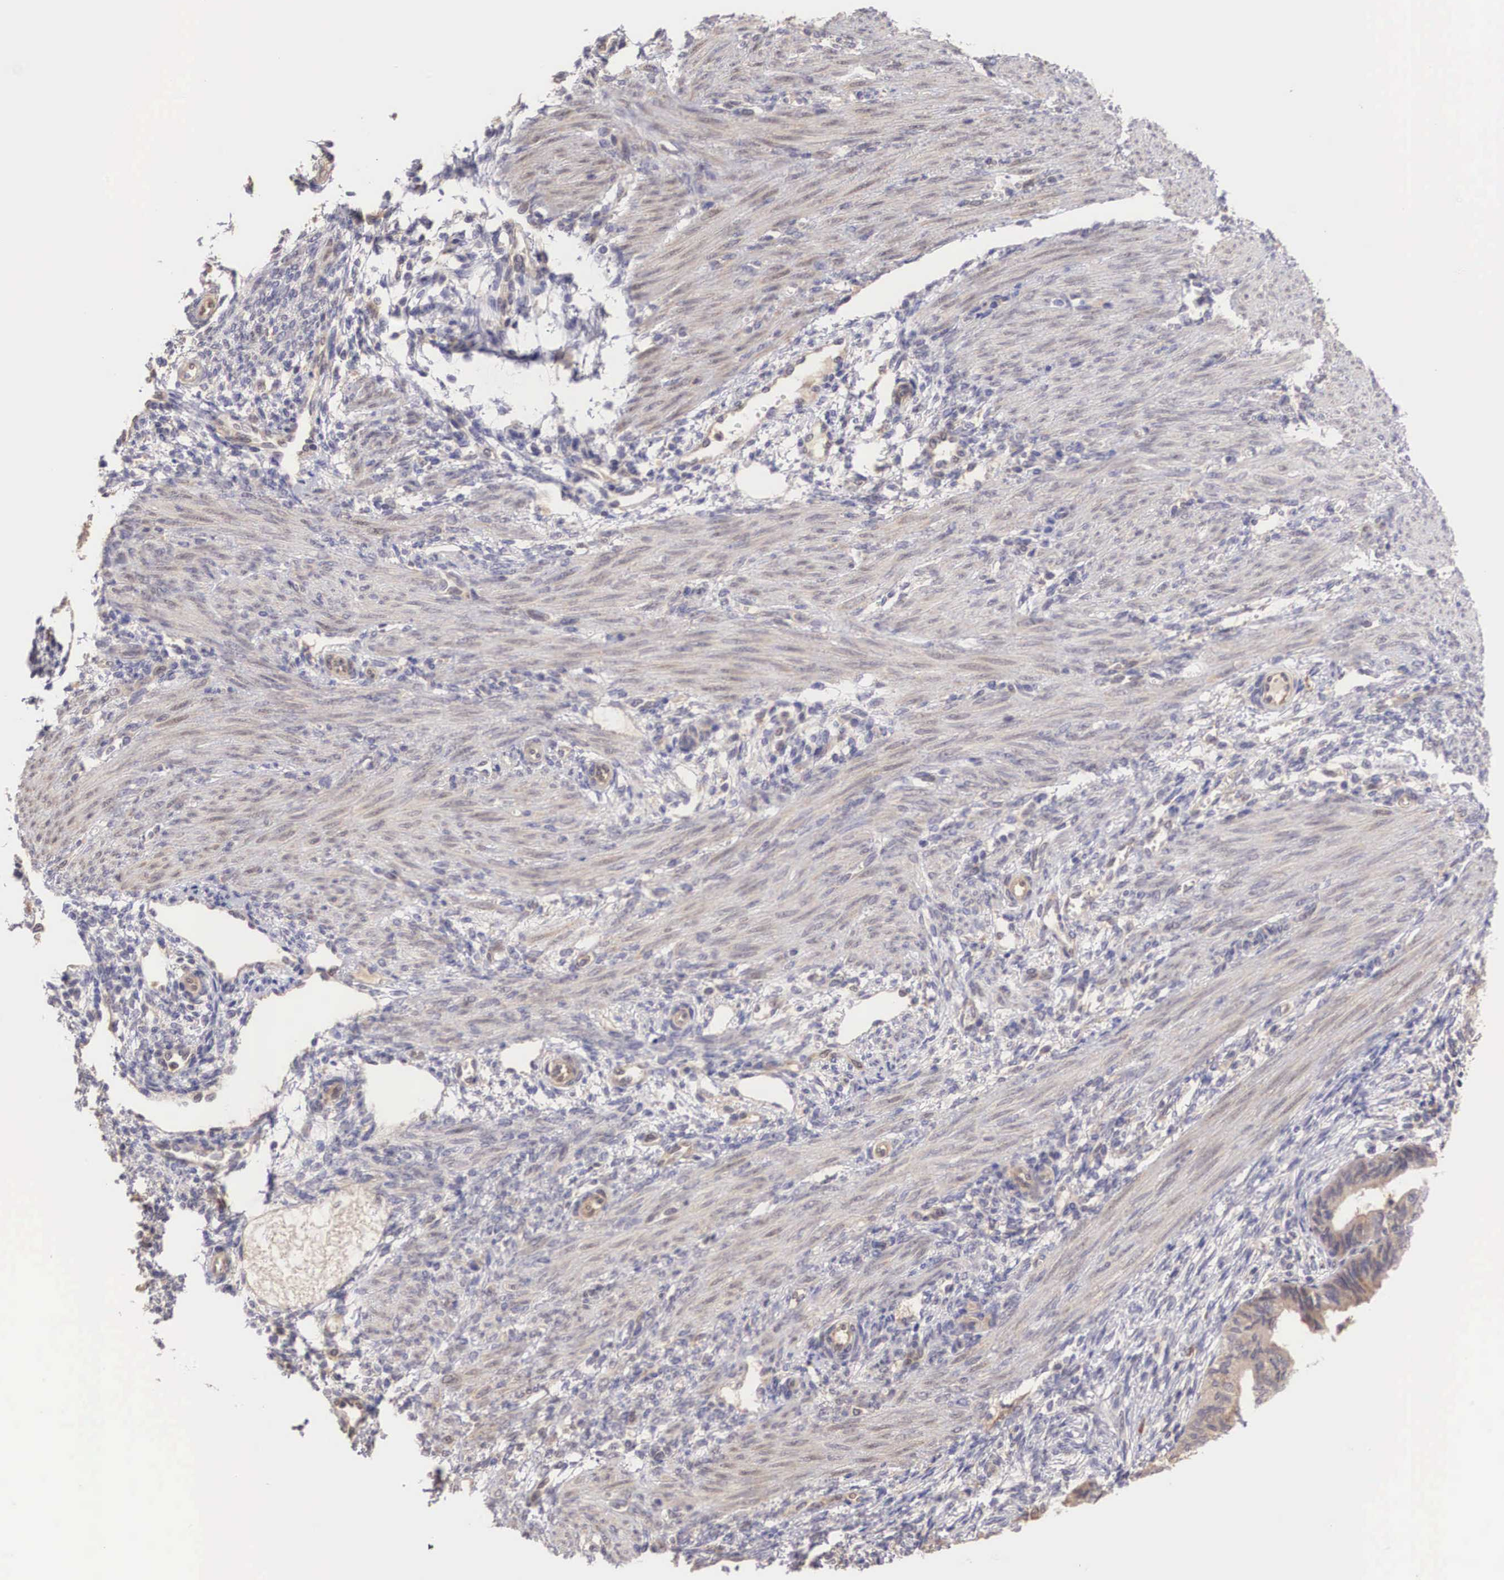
{"staining": {"intensity": "weak", "quantity": ">75%", "location": "cytoplasmic/membranous"}, "tissue": "endometrial cancer", "cell_type": "Tumor cells", "image_type": "cancer", "snomed": [{"axis": "morphology", "description": "Adenocarcinoma, NOS"}, {"axis": "topography", "description": "Endometrium"}], "caption": "The immunohistochemical stain highlights weak cytoplasmic/membranous staining in tumor cells of adenocarcinoma (endometrial) tissue. (DAB (3,3'-diaminobenzidine) IHC with brightfield microscopy, high magnification).", "gene": "DNAJB7", "patient": {"sex": "female", "age": 51}}